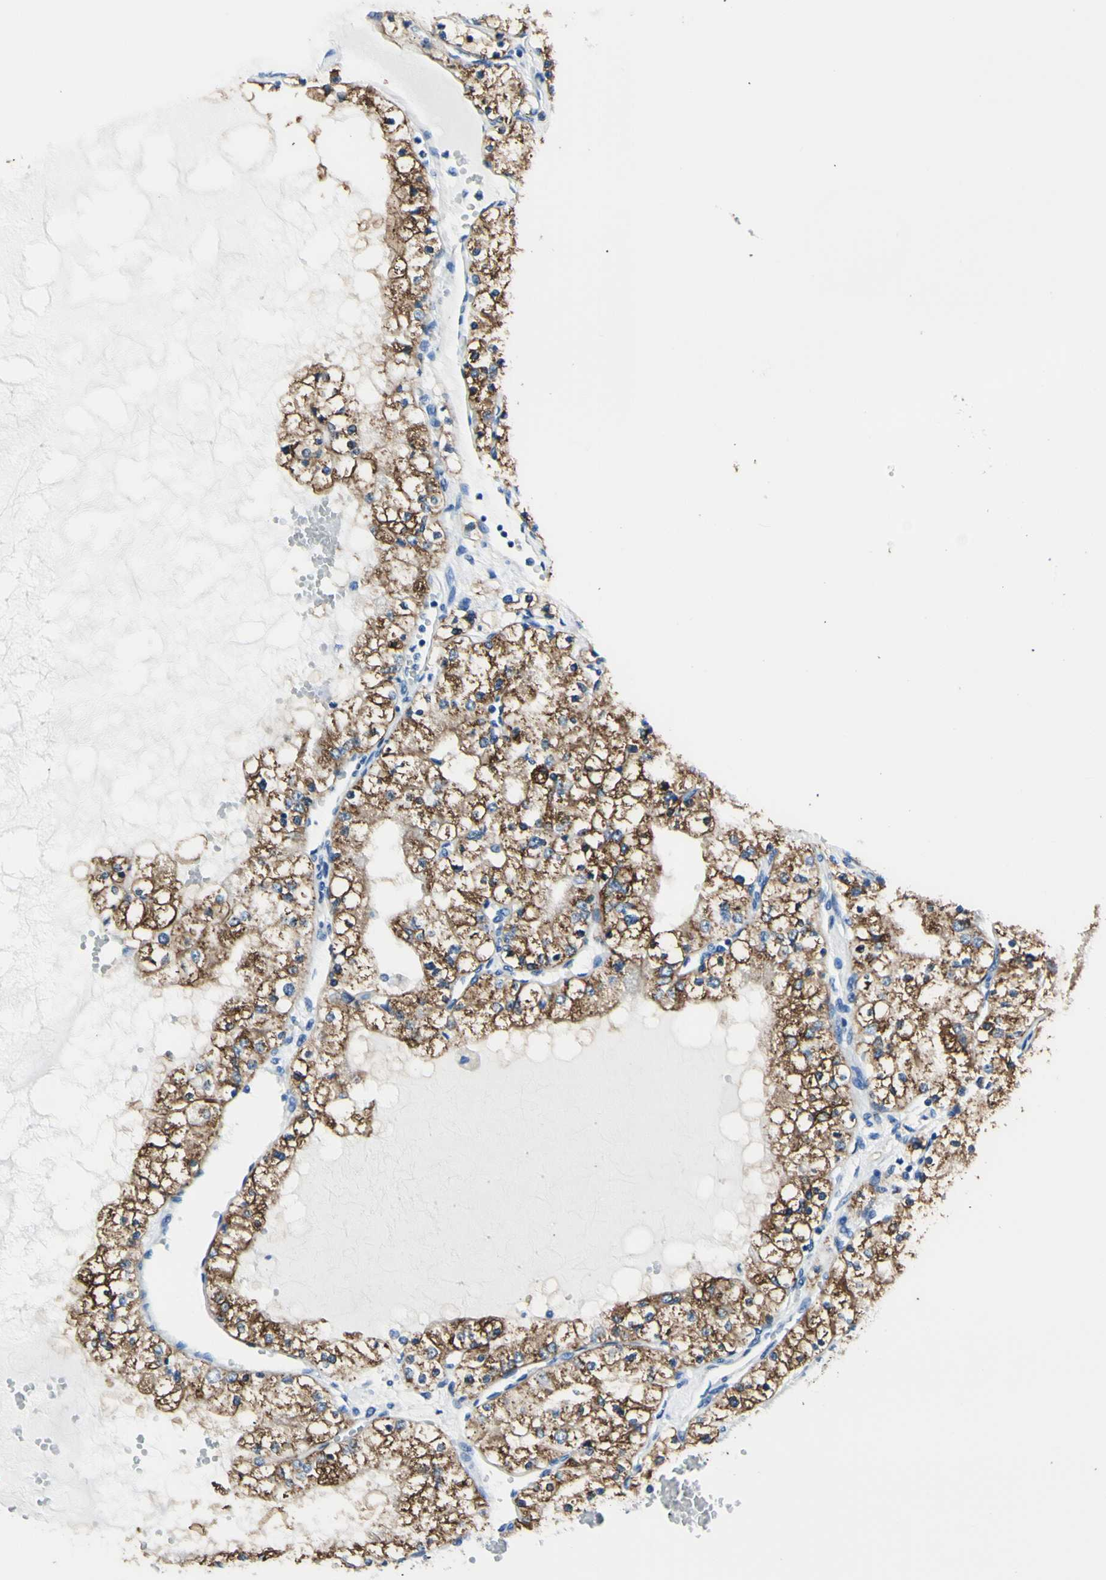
{"staining": {"intensity": "strong", "quantity": ">75%", "location": "cytoplasmic/membranous"}, "tissue": "renal cancer", "cell_type": "Tumor cells", "image_type": "cancer", "snomed": [{"axis": "morphology", "description": "Adenocarcinoma, NOS"}, {"axis": "topography", "description": "Kidney"}], "caption": "Tumor cells display high levels of strong cytoplasmic/membranous positivity in approximately >75% of cells in renal cancer.", "gene": "HPCA", "patient": {"sex": "male", "age": 68}}